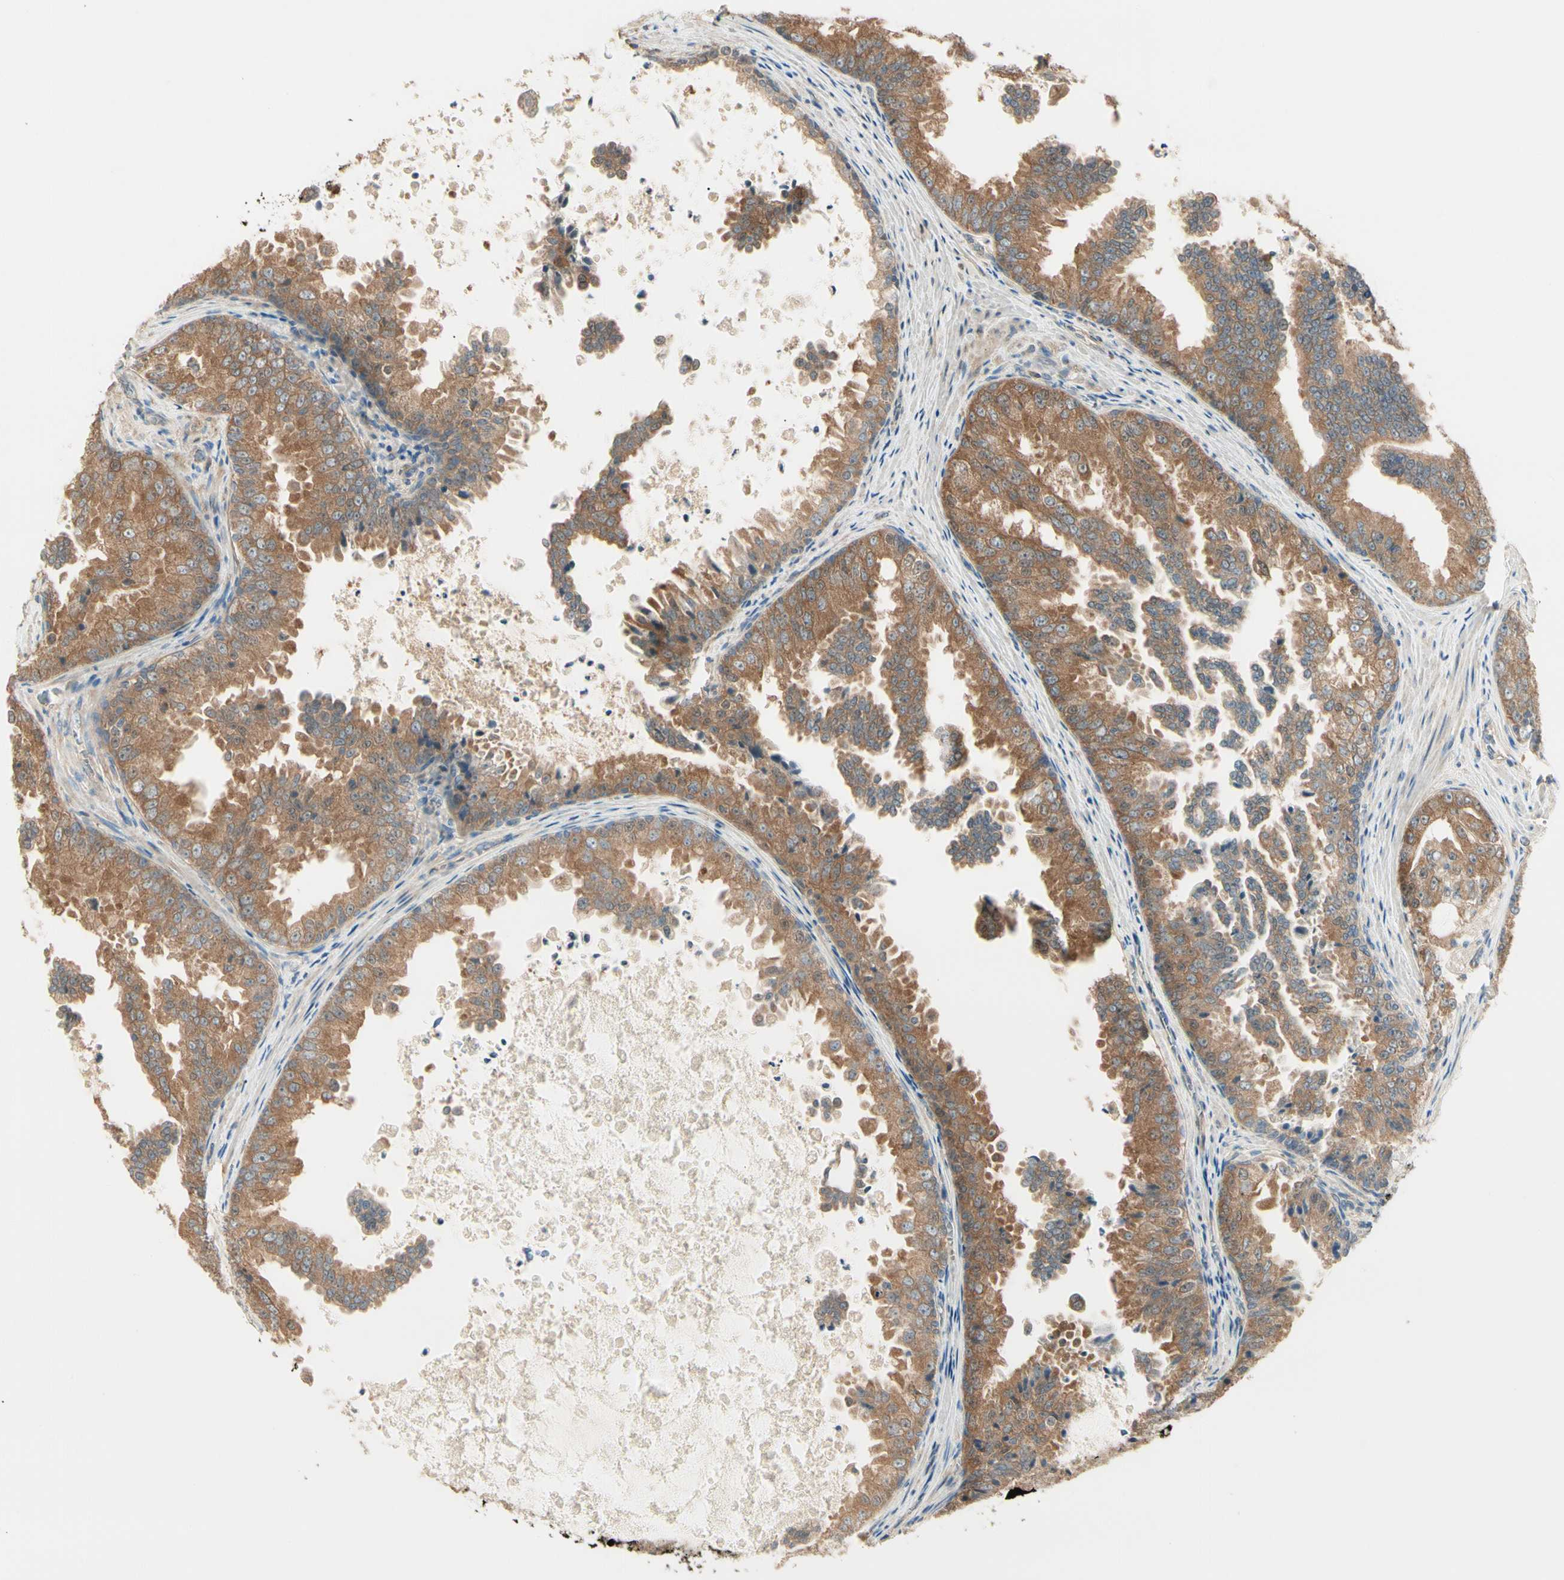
{"staining": {"intensity": "moderate", "quantity": ">75%", "location": "cytoplasmic/membranous"}, "tissue": "prostate cancer", "cell_type": "Tumor cells", "image_type": "cancer", "snomed": [{"axis": "morphology", "description": "Adenocarcinoma, High grade"}, {"axis": "topography", "description": "Prostate"}], "caption": "Brown immunohistochemical staining in prostate high-grade adenocarcinoma exhibits moderate cytoplasmic/membranous staining in about >75% of tumor cells.", "gene": "IRAG1", "patient": {"sex": "male", "age": 73}}